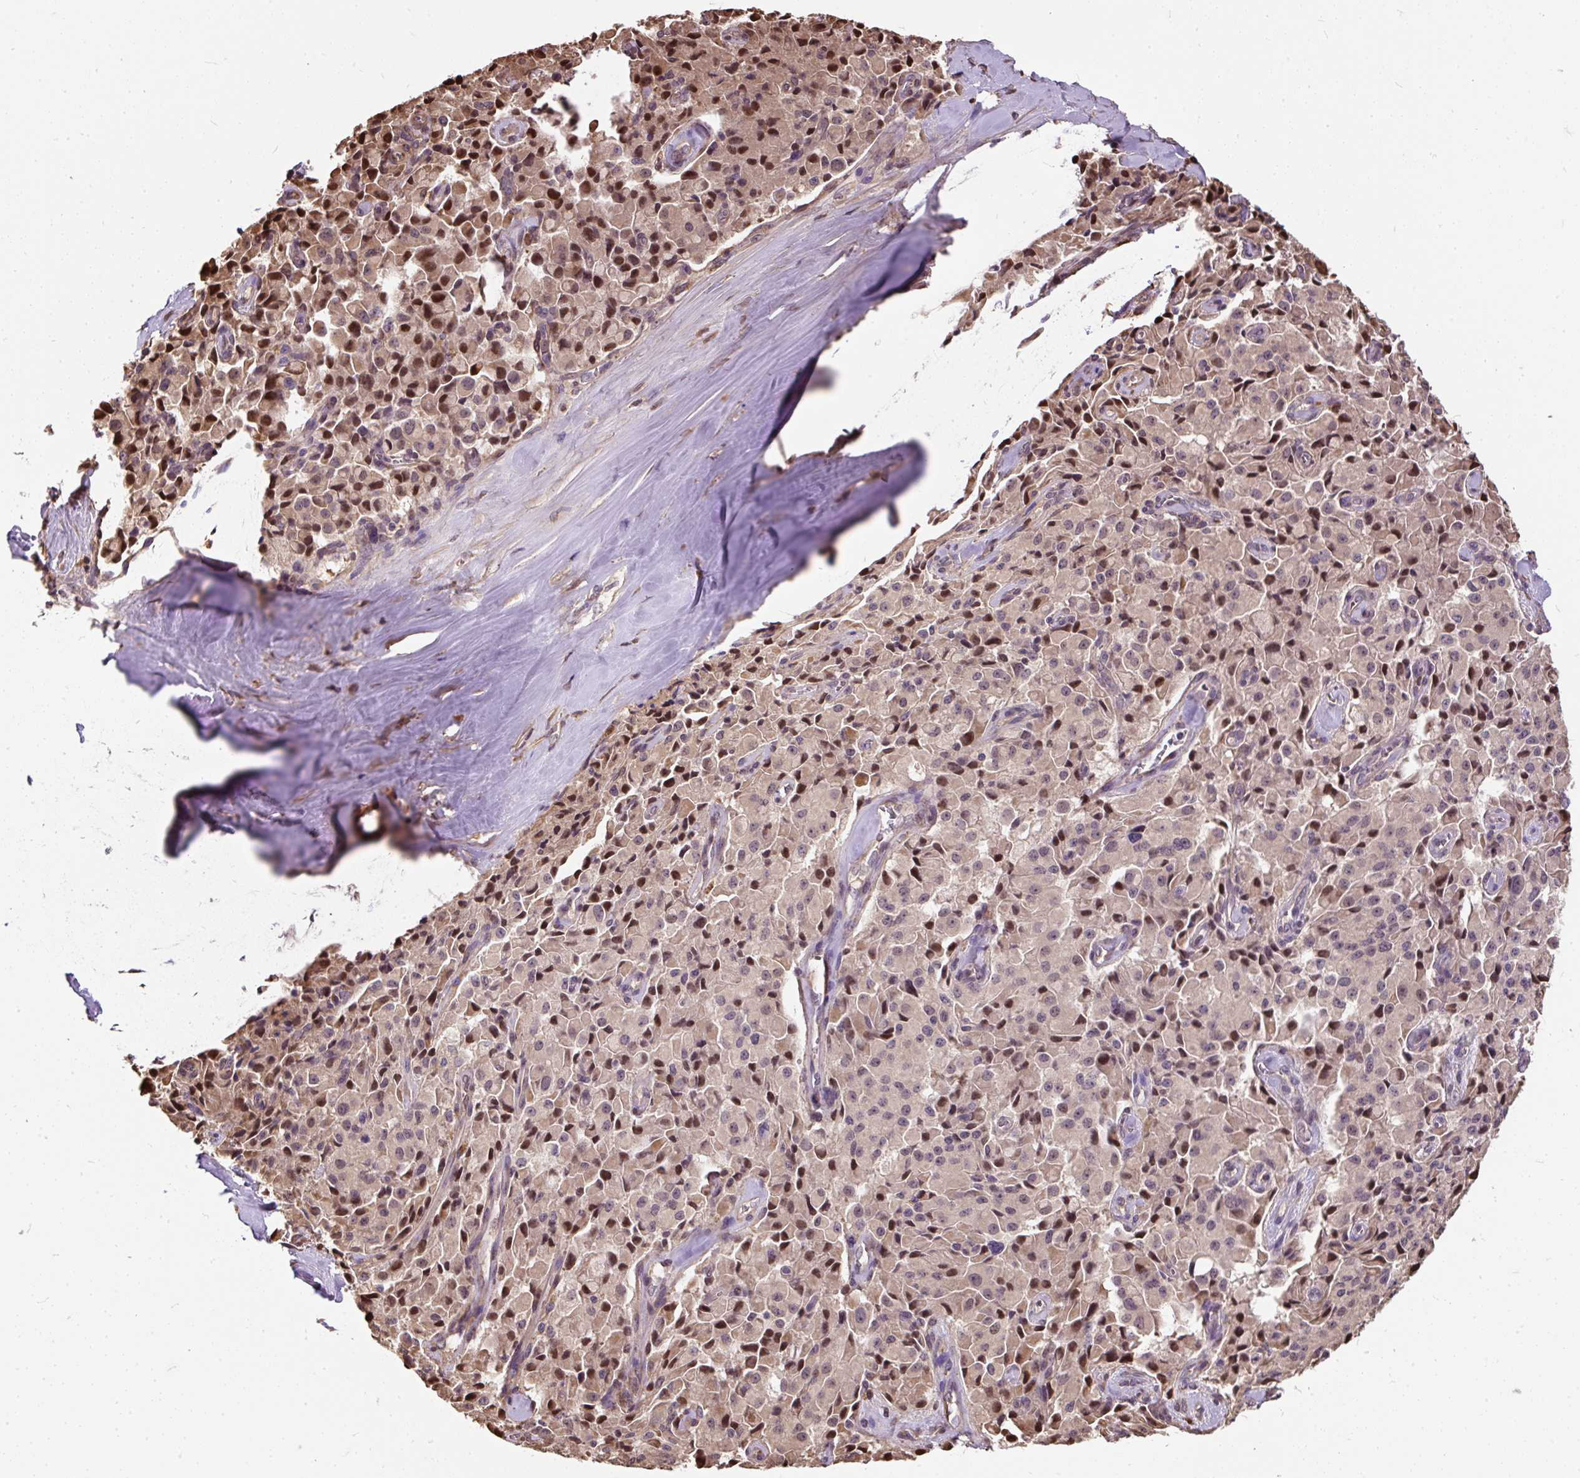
{"staining": {"intensity": "weak", "quantity": "25%-75%", "location": "cytoplasmic/membranous,nuclear"}, "tissue": "pancreatic cancer", "cell_type": "Tumor cells", "image_type": "cancer", "snomed": [{"axis": "morphology", "description": "Adenocarcinoma, NOS"}, {"axis": "topography", "description": "Pancreas"}], "caption": "Brown immunohistochemical staining in human pancreatic cancer (adenocarcinoma) demonstrates weak cytoplasmic/membranous and nuclear staining in approximately 25%-75% of tumor cells. The protein is stained brown, and the nuclei are stained in blue (DAB IHC with brightfield microscopy, high magnification).", "gene": "PUS7L", "patient": {"sex": "male", "age": 65}}